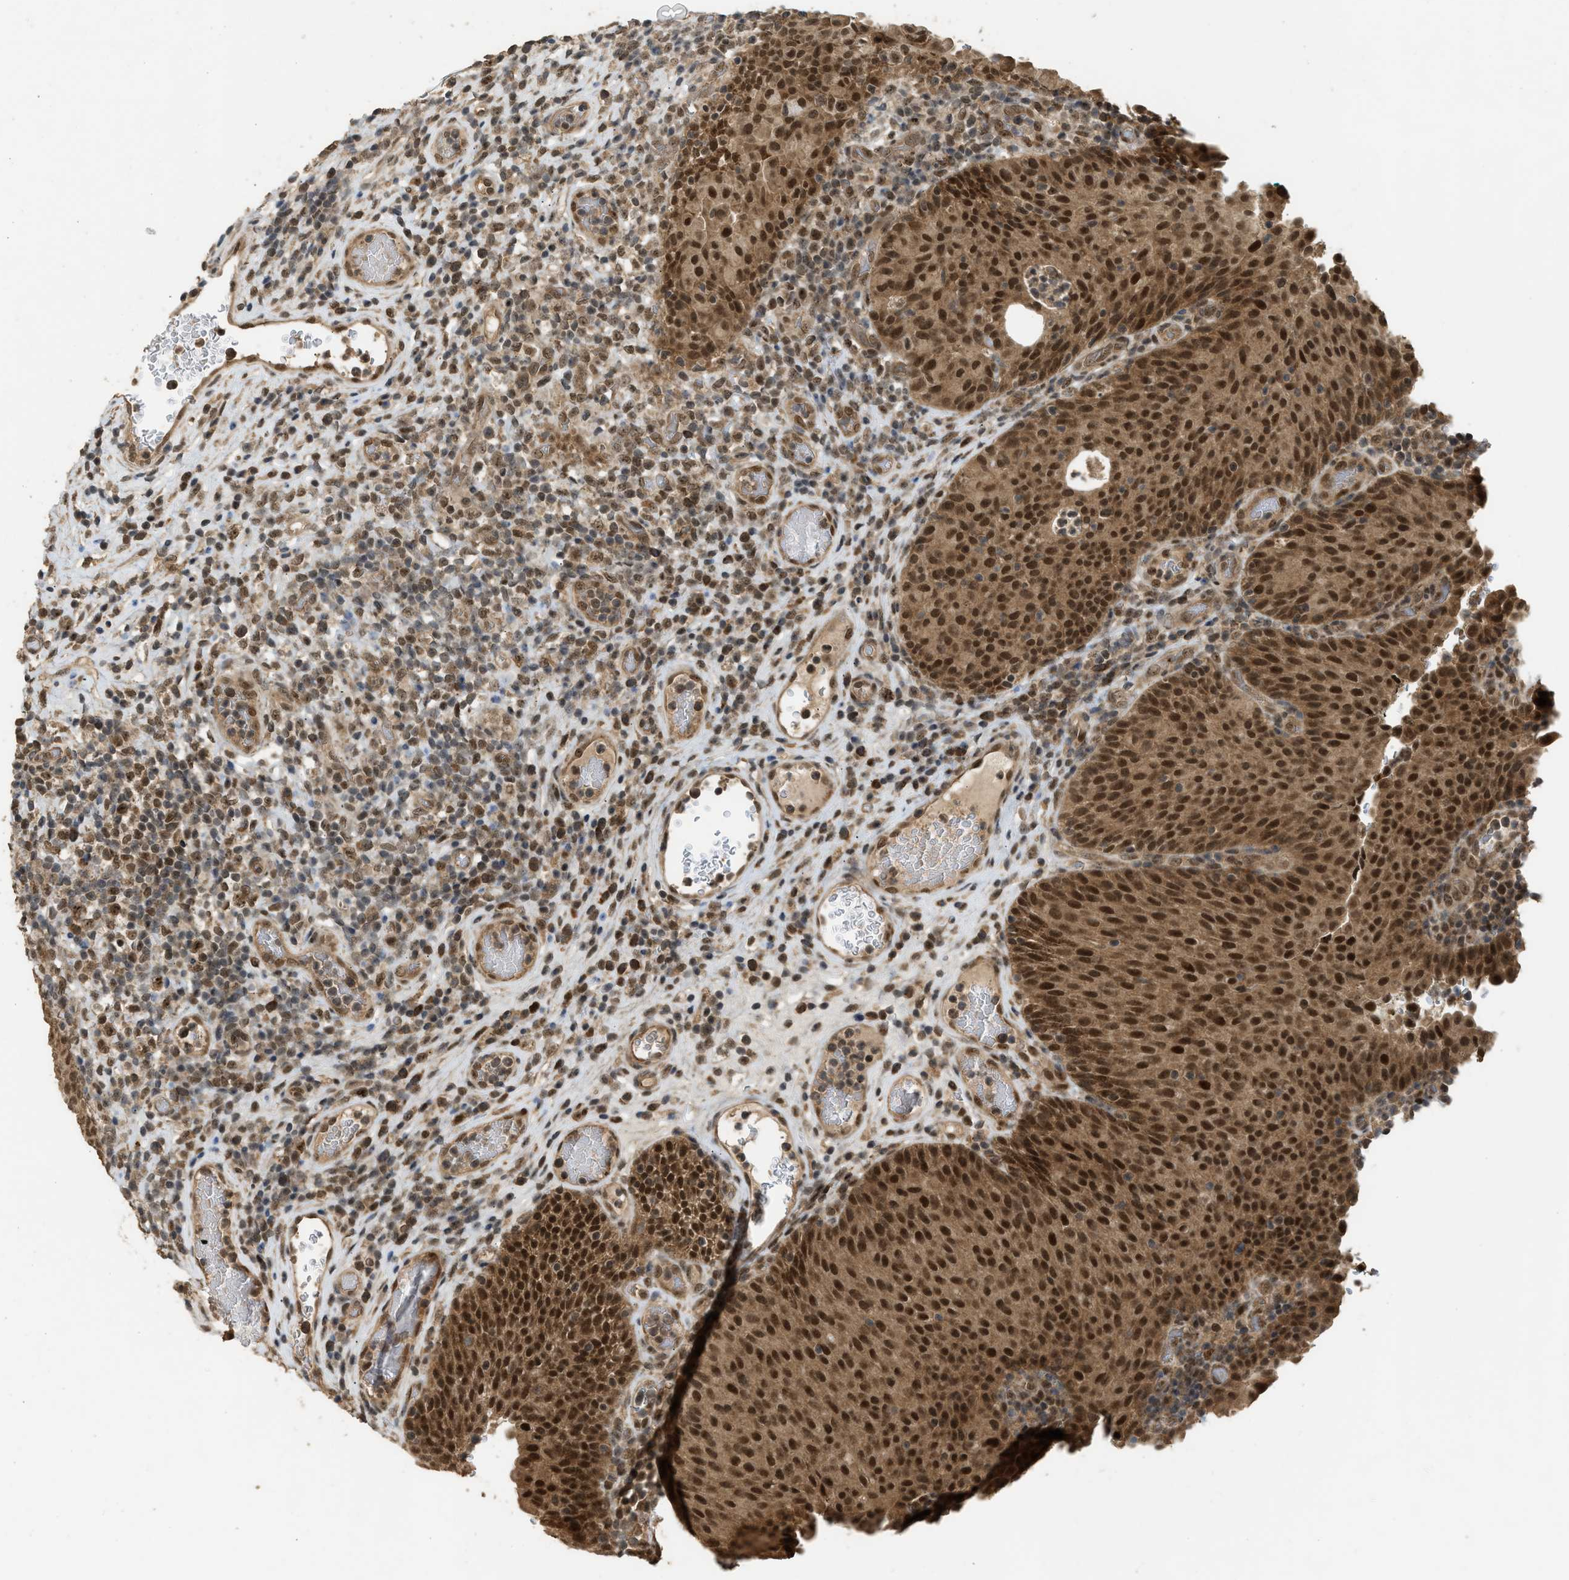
{"staining": {"intensity": "strong", "quantity": ">75%", "location": "cytoplasmic/membranous,nuclear"}, "tissue": "urothelial cancer", "cell_type": "Tumor cells", "image_type": "cancer", "snomed": [{"axis": "morphology", "description": "Urothelial carcinoma, Low grade"}, {"axis": "topography", "description": "Urinary bladder"}], "caption": "Human urothelial carcinoma (low-grade) stained with a protein marker exhibits strong staining in tumor cells.", "gene": "GET1", "patient": {"sex": "female", "age": 75}}